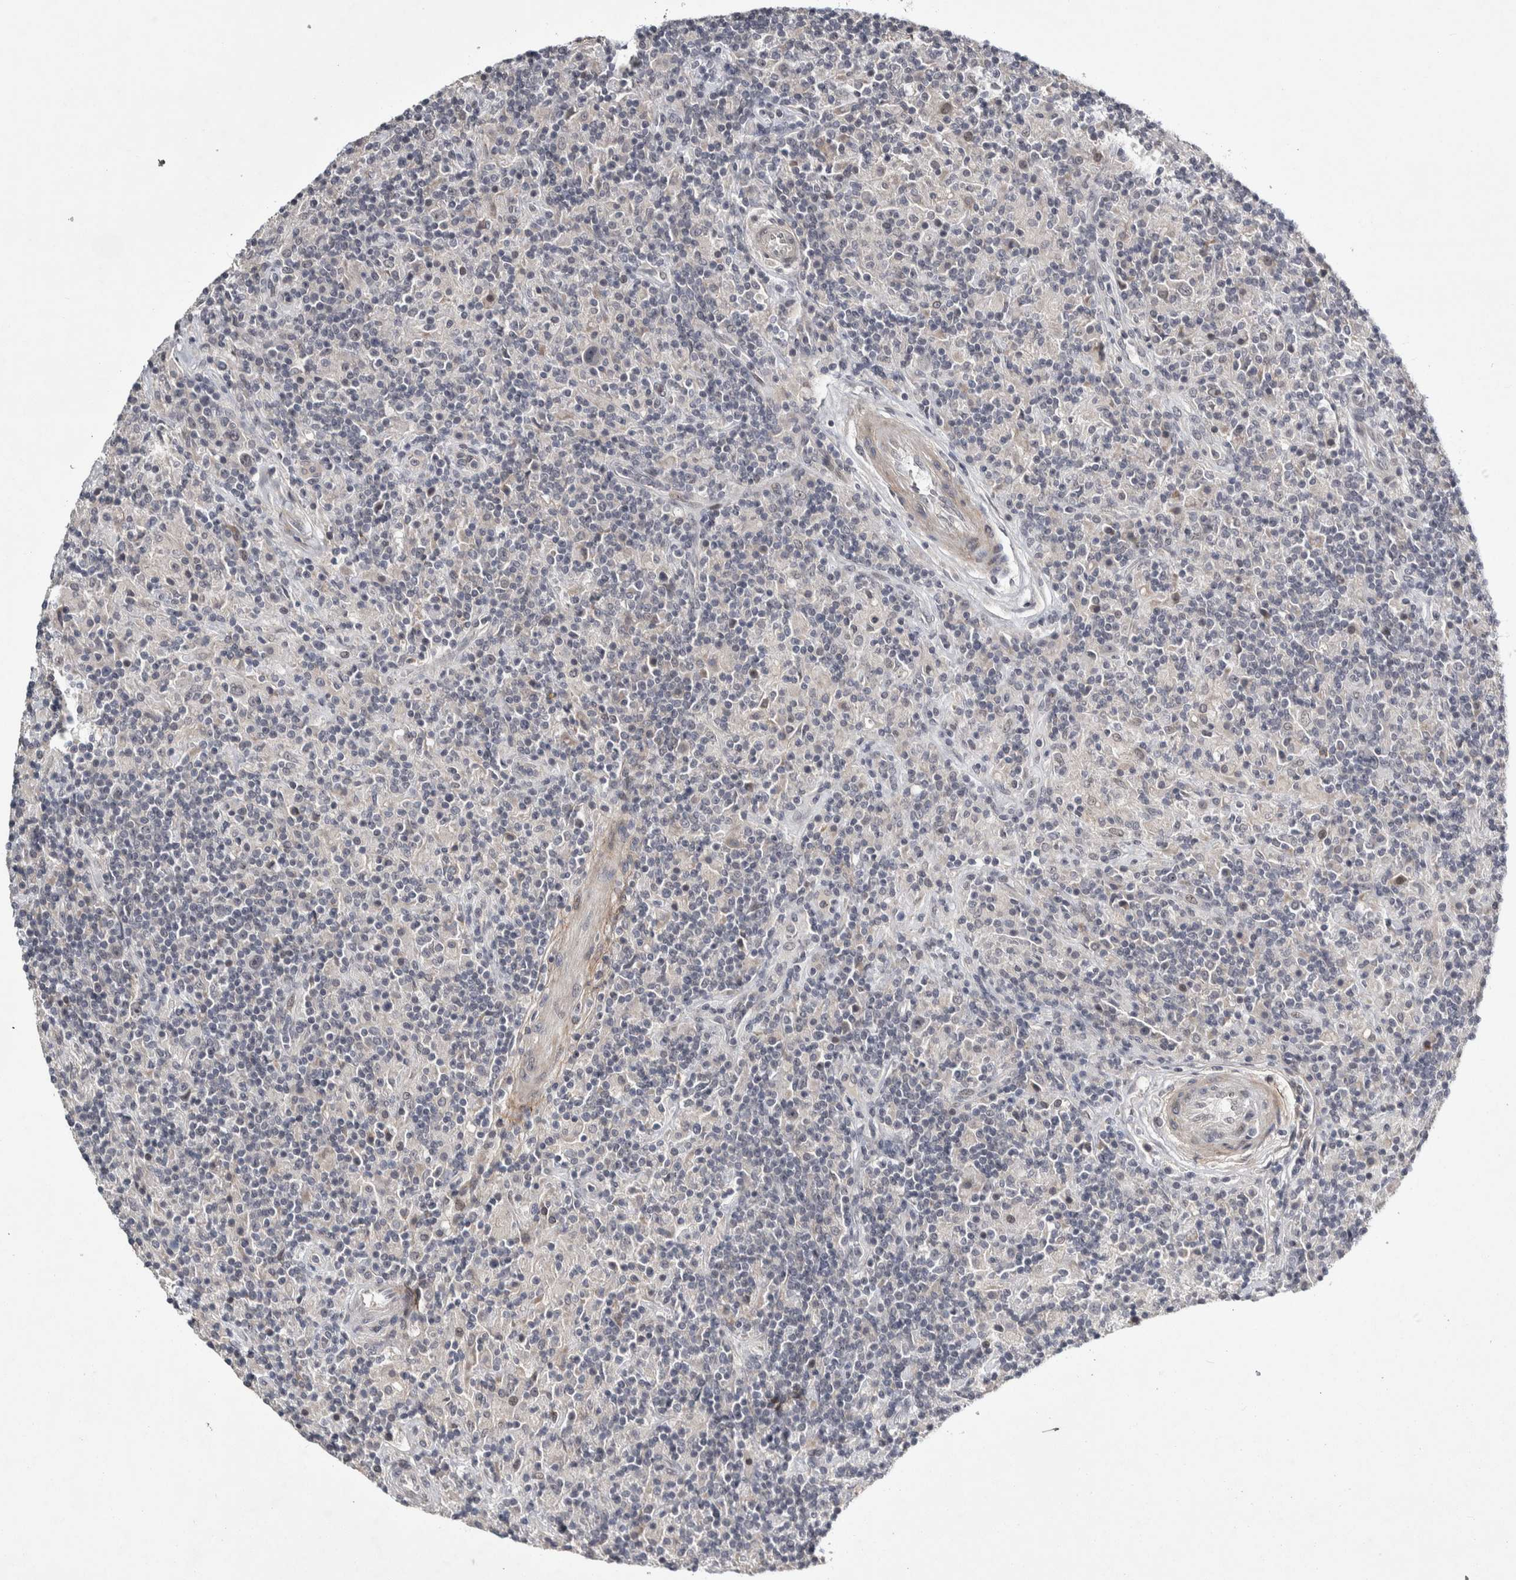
{"staining": {"intensity": "weak", "quantity": "25%-75%", "location": "nuclear"}, "tissue": "lymphoma", "cell_type": "Tumor cells", "image_type": "cancer", "snomed": [{"axis": "morphology", "description": "Hodgkin's disease, NOS"}, {"axis": "topography", "description": "Lymph node"}], "caption": "A low amount of weak nuclear staining is seen in about 25%-75% of tumor cells in Hodgkin's disease tissue.", "gene": "ASPN", "patient": {"sex": "male", "age": 70}}